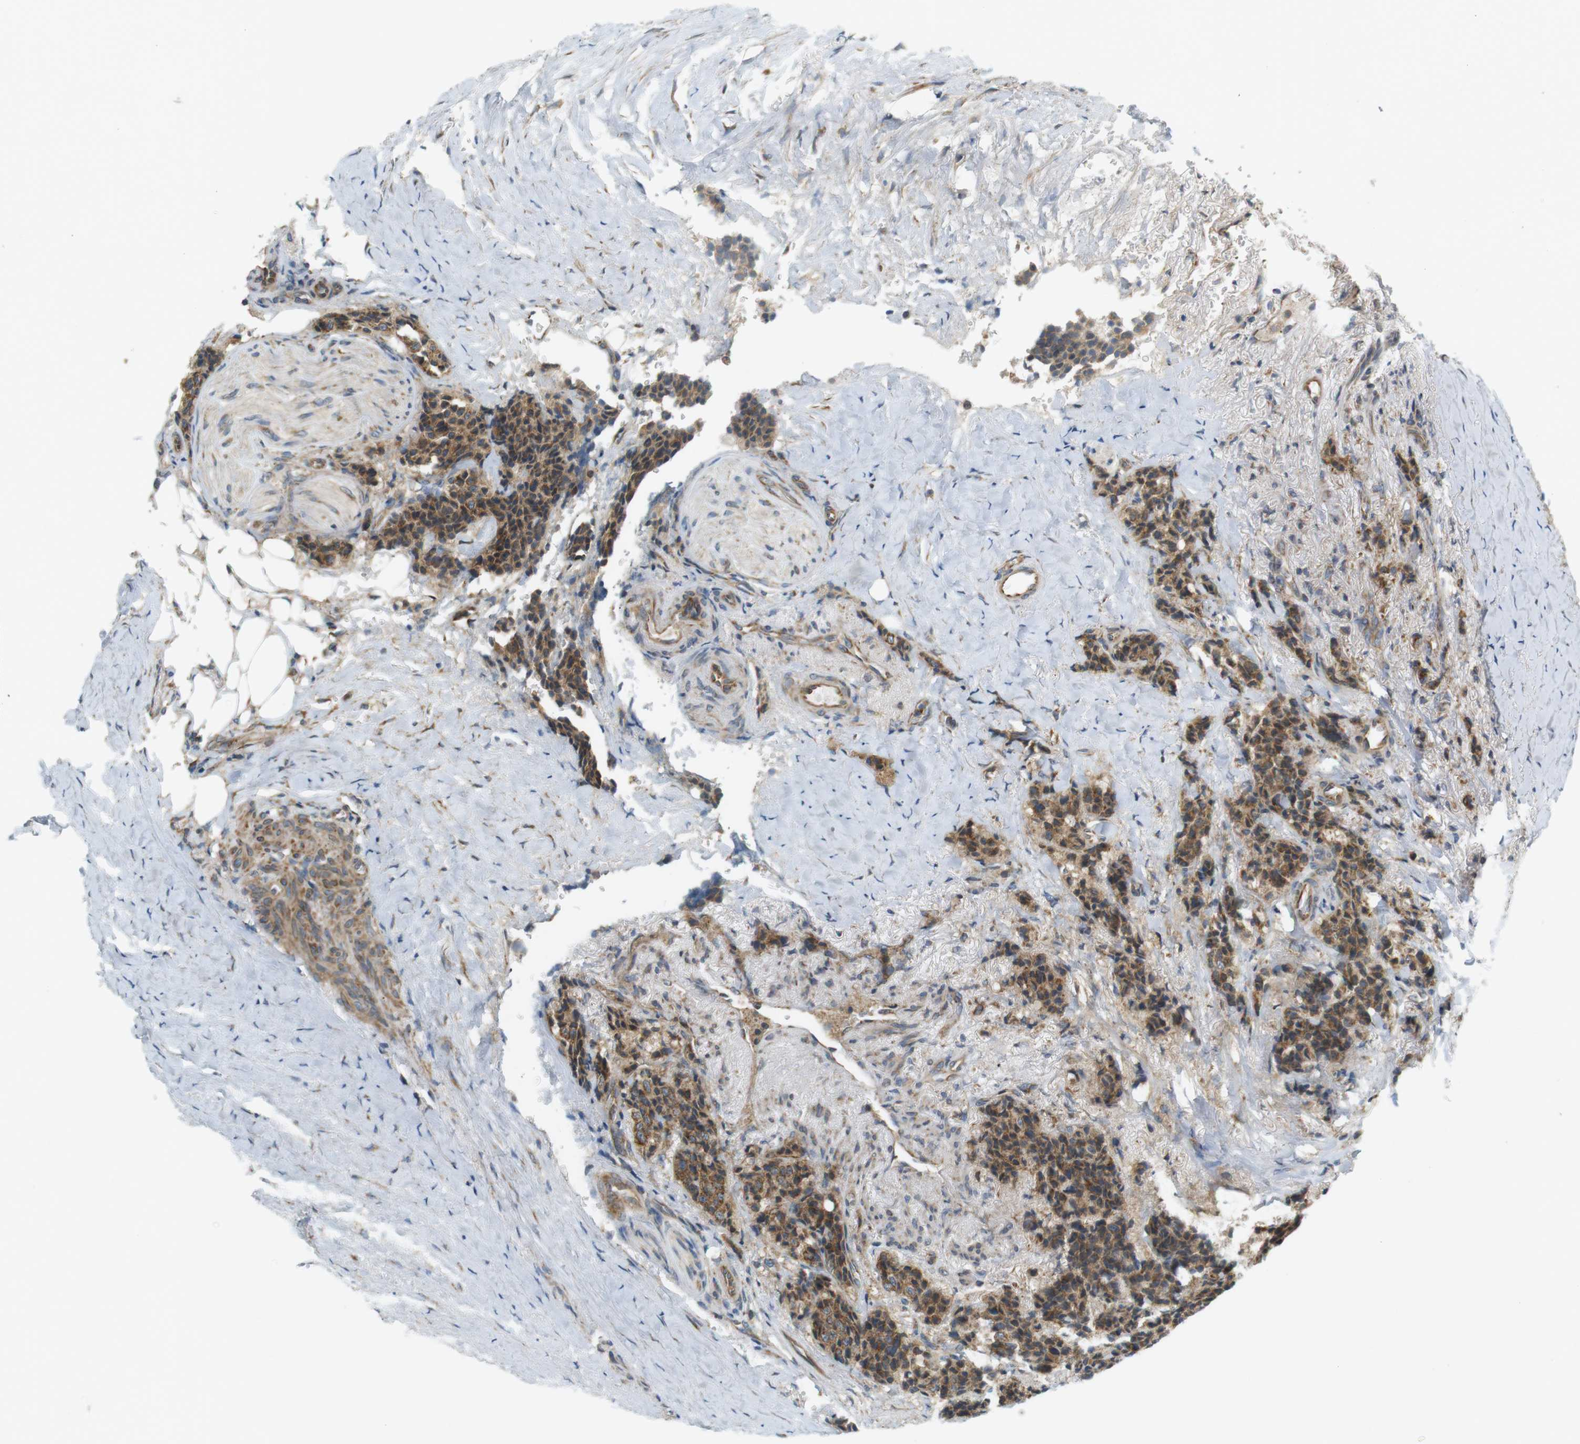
{"staining": {"intensity": "moderate", "quantity": ">75%", "location": "cytoplasmic/membranous"}, "tissue": "carcinoid", "cell_type": "Tumor cells", "image_type": "cancer", "snomed": [{"axis": "morphology", "description": "Carcinoid, malignant, NOS"}, {"axis": "topography", "description": "Colon"}], "caption": "A micrograph showing moderate cytoplasmic/membranous staining in approximately >75% of tumor cells in carcinoid, as visualized by brown immunohistochemical staining.", "gene": "SLC41A1", "patient": {"sex": "female", "age": 61}}